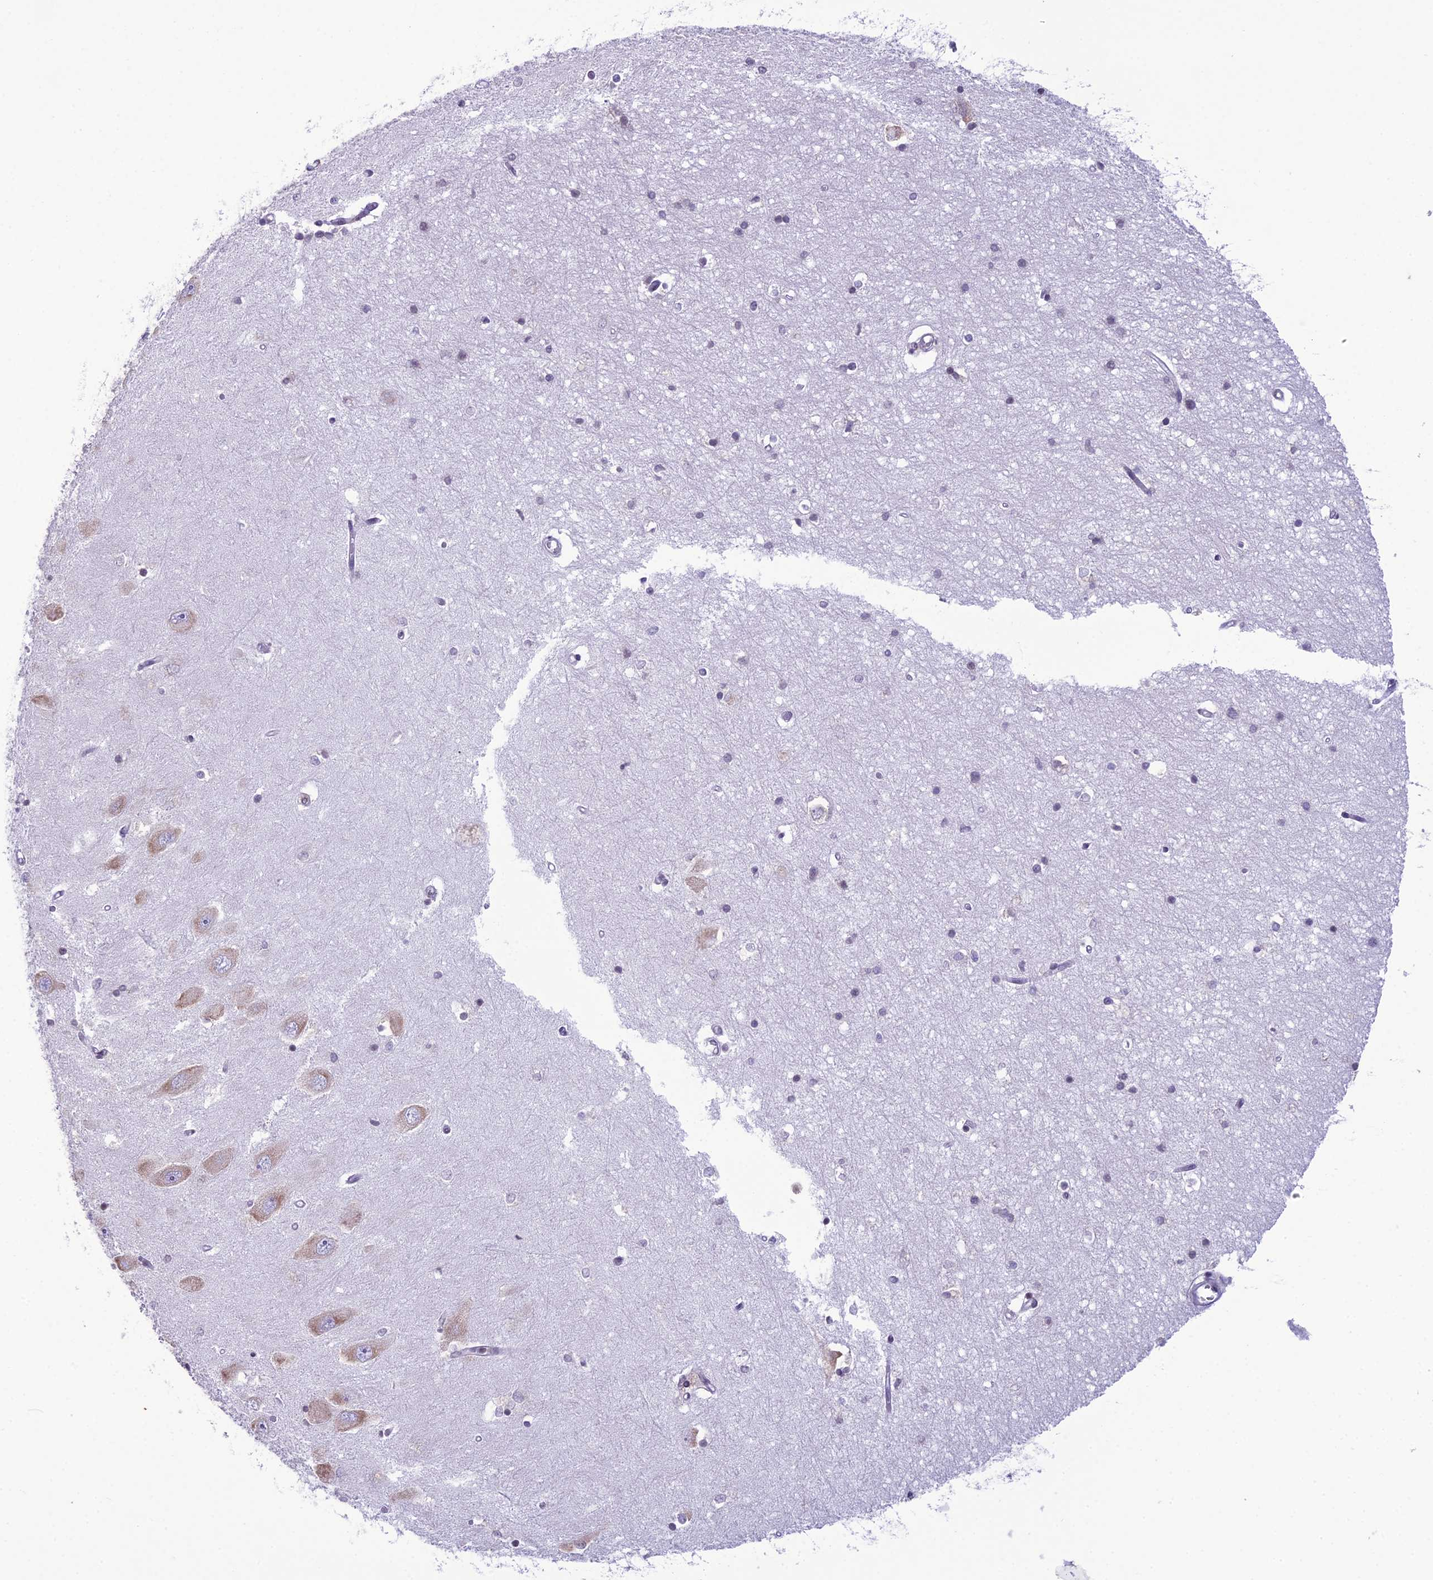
{"staining": {"intensity": "negative", "quantity": "none", "location": "none"}, "tissue": "hippocampus", "cell_type": "Glial cells", "image_type": "normal", "snomed": [{"axis": "morphology", "description": "Normal tissue, NOS"}, {"axis": "topography", "description": "Hippocampus"}], "caption": "A micrograph of hippocampus stained for a protein exhibits no brown staining in glial cells. (IHC, brightfield microscopy, high magnification).", "gene": "RPS26", "patient": {"sex": "male", "age": 45}}